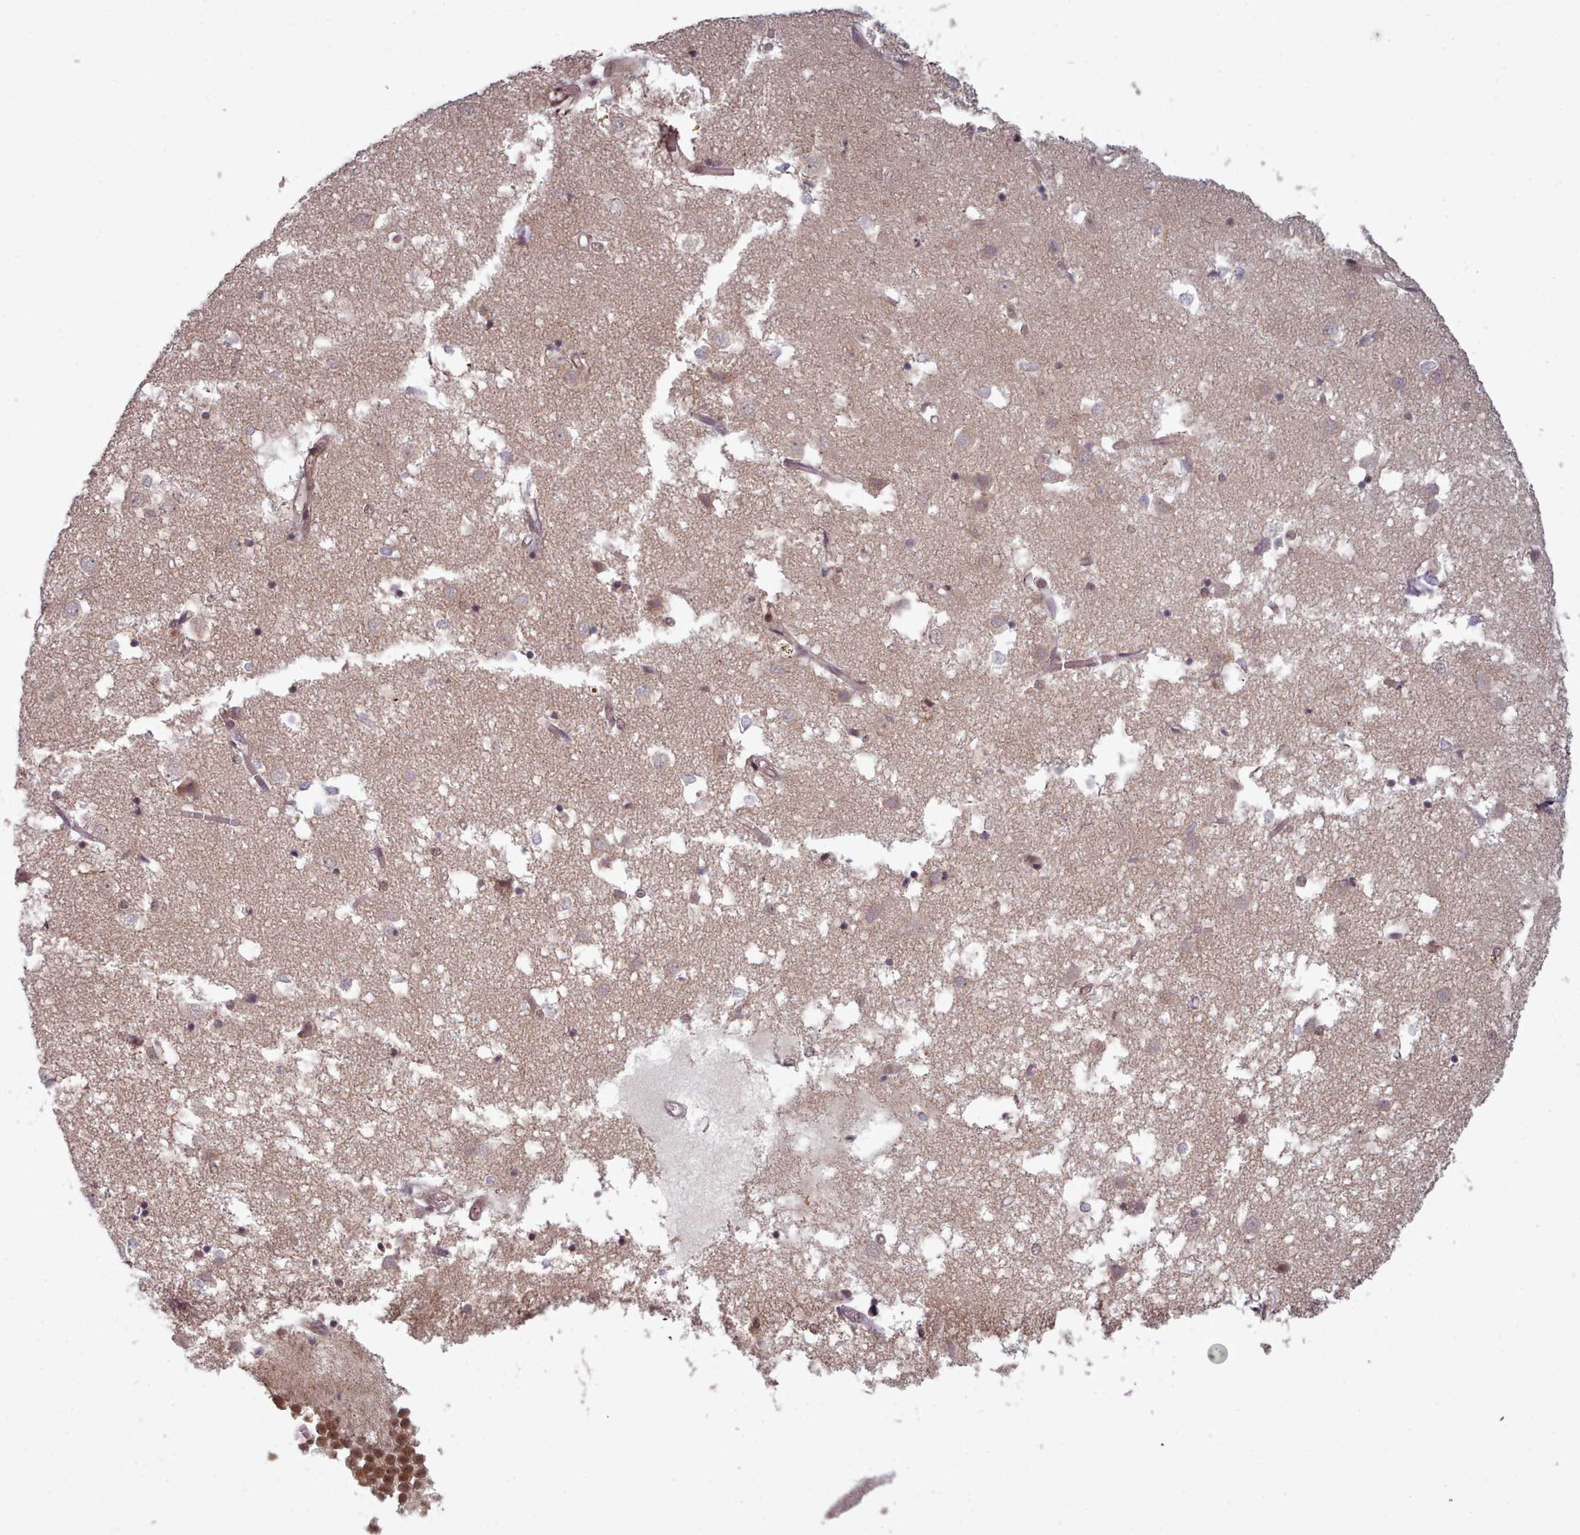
{"staining": {"intensity": "negative", "quantity": "none", "location": "none"}, "tissue": "caudate", "cell_type": "Glial cells", "image_type": "normal", "snomed": [{"axis": "morphology", "description": "Normal tissue, NOS"}, {"axis": "topography", "description": "Lateral ventricle wall"}], "caption": "Protein analysis of unremarkable caudate reveals no significant positivity in glial cells.", "gene": "DHX8", "patient": {"sex": "male", "age": 70}}